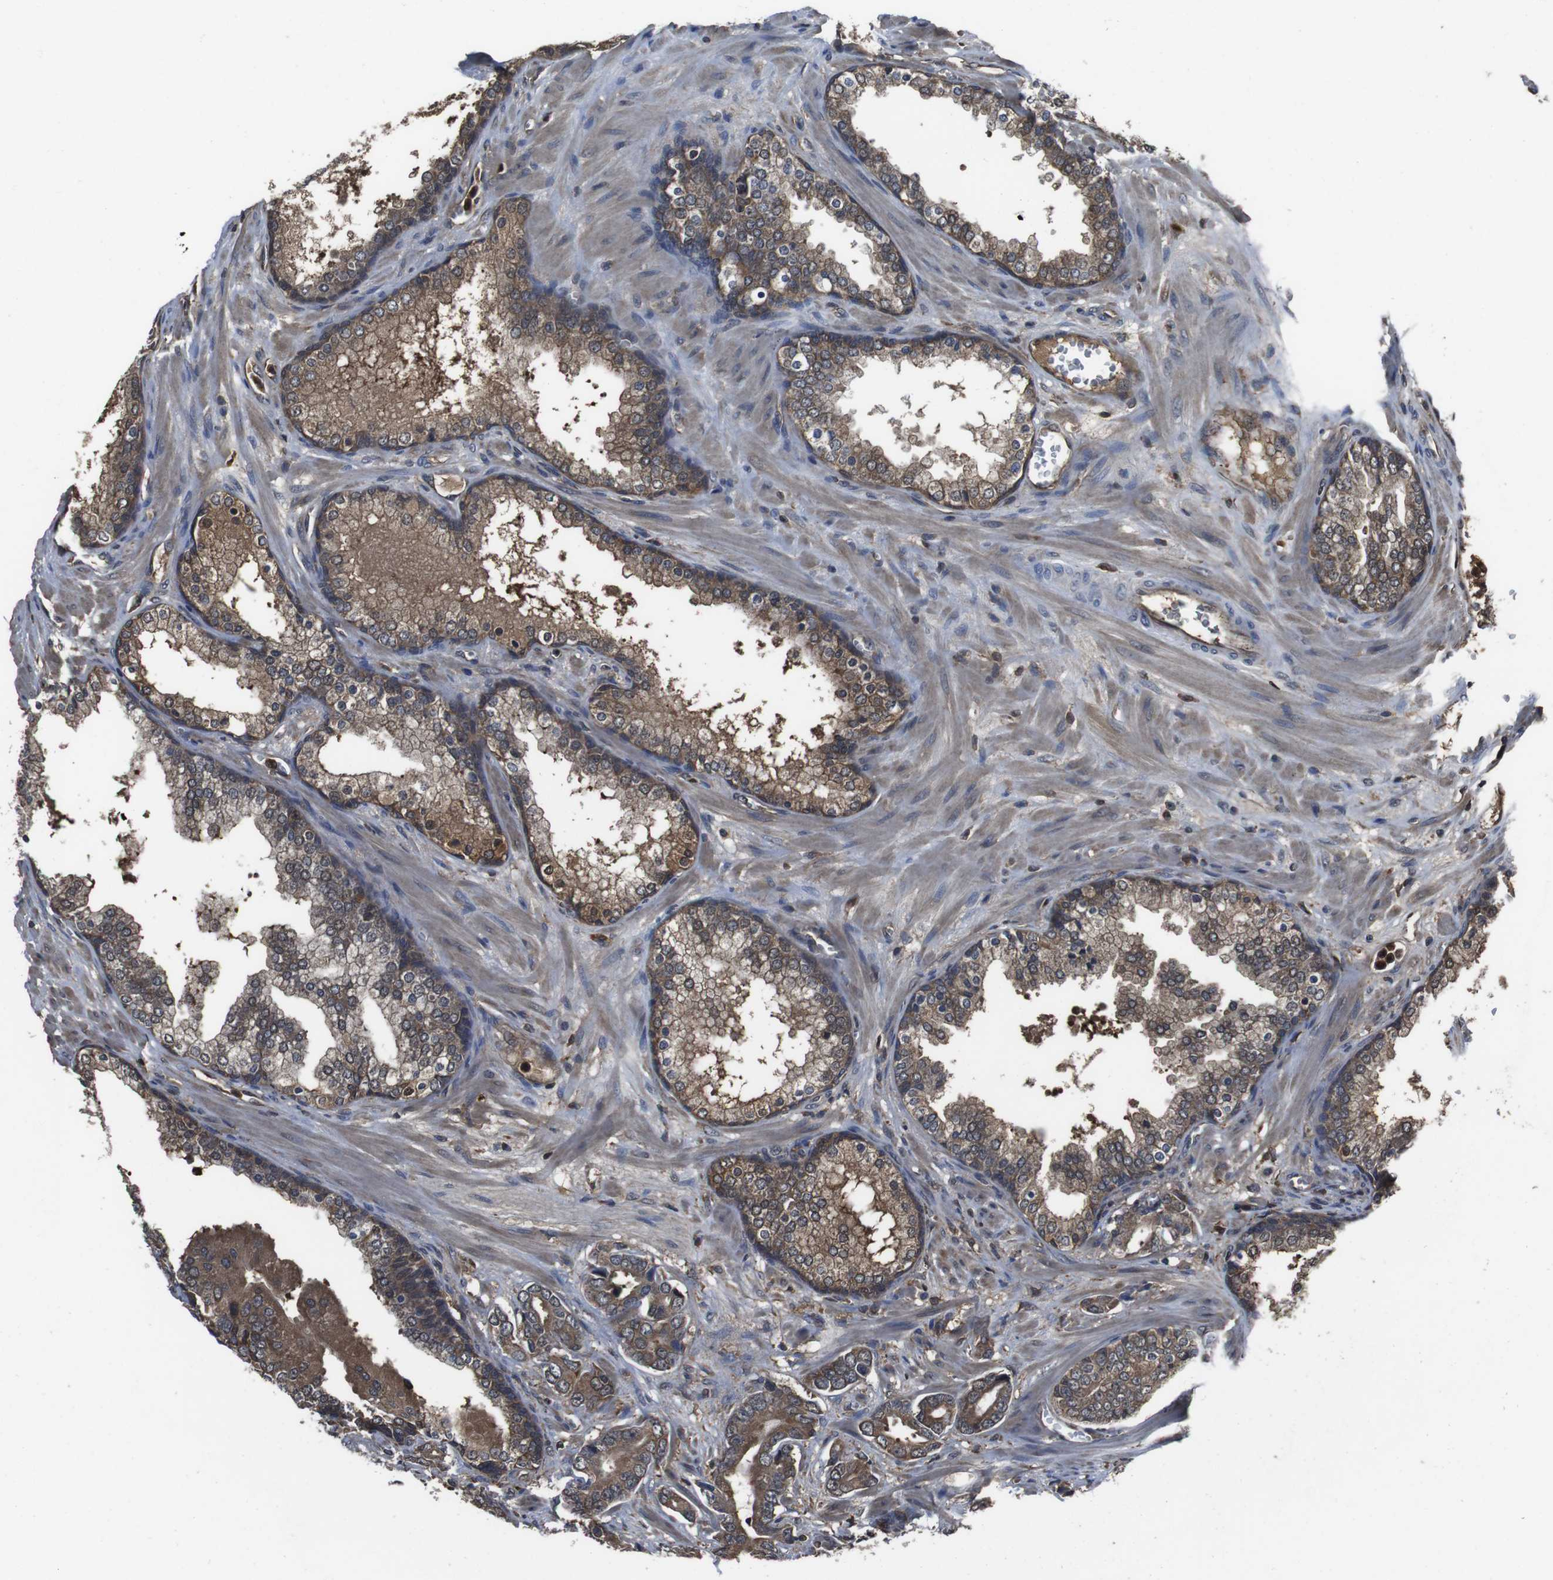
{"staining": {"intensity": "moderate", "quantity": ">75%", "location": "cytoplasmic/membranous"}, "tissue": "prostate cancer", "cell_type": "Tumor cells", "image_type": "cancer", "snomed": [{"axis": "morphology", "description": "Adenocarcinoma, Low grade"}, {"axis": "topography", "description": "Prostate"}], "caption": "Human prostate cancer (low-grade adenocarcinoma) stained with a protein marker displays moderate staining in tumor cells.", "gene": "CXCL11", "patient": {"sex": "male", "age": 58}}